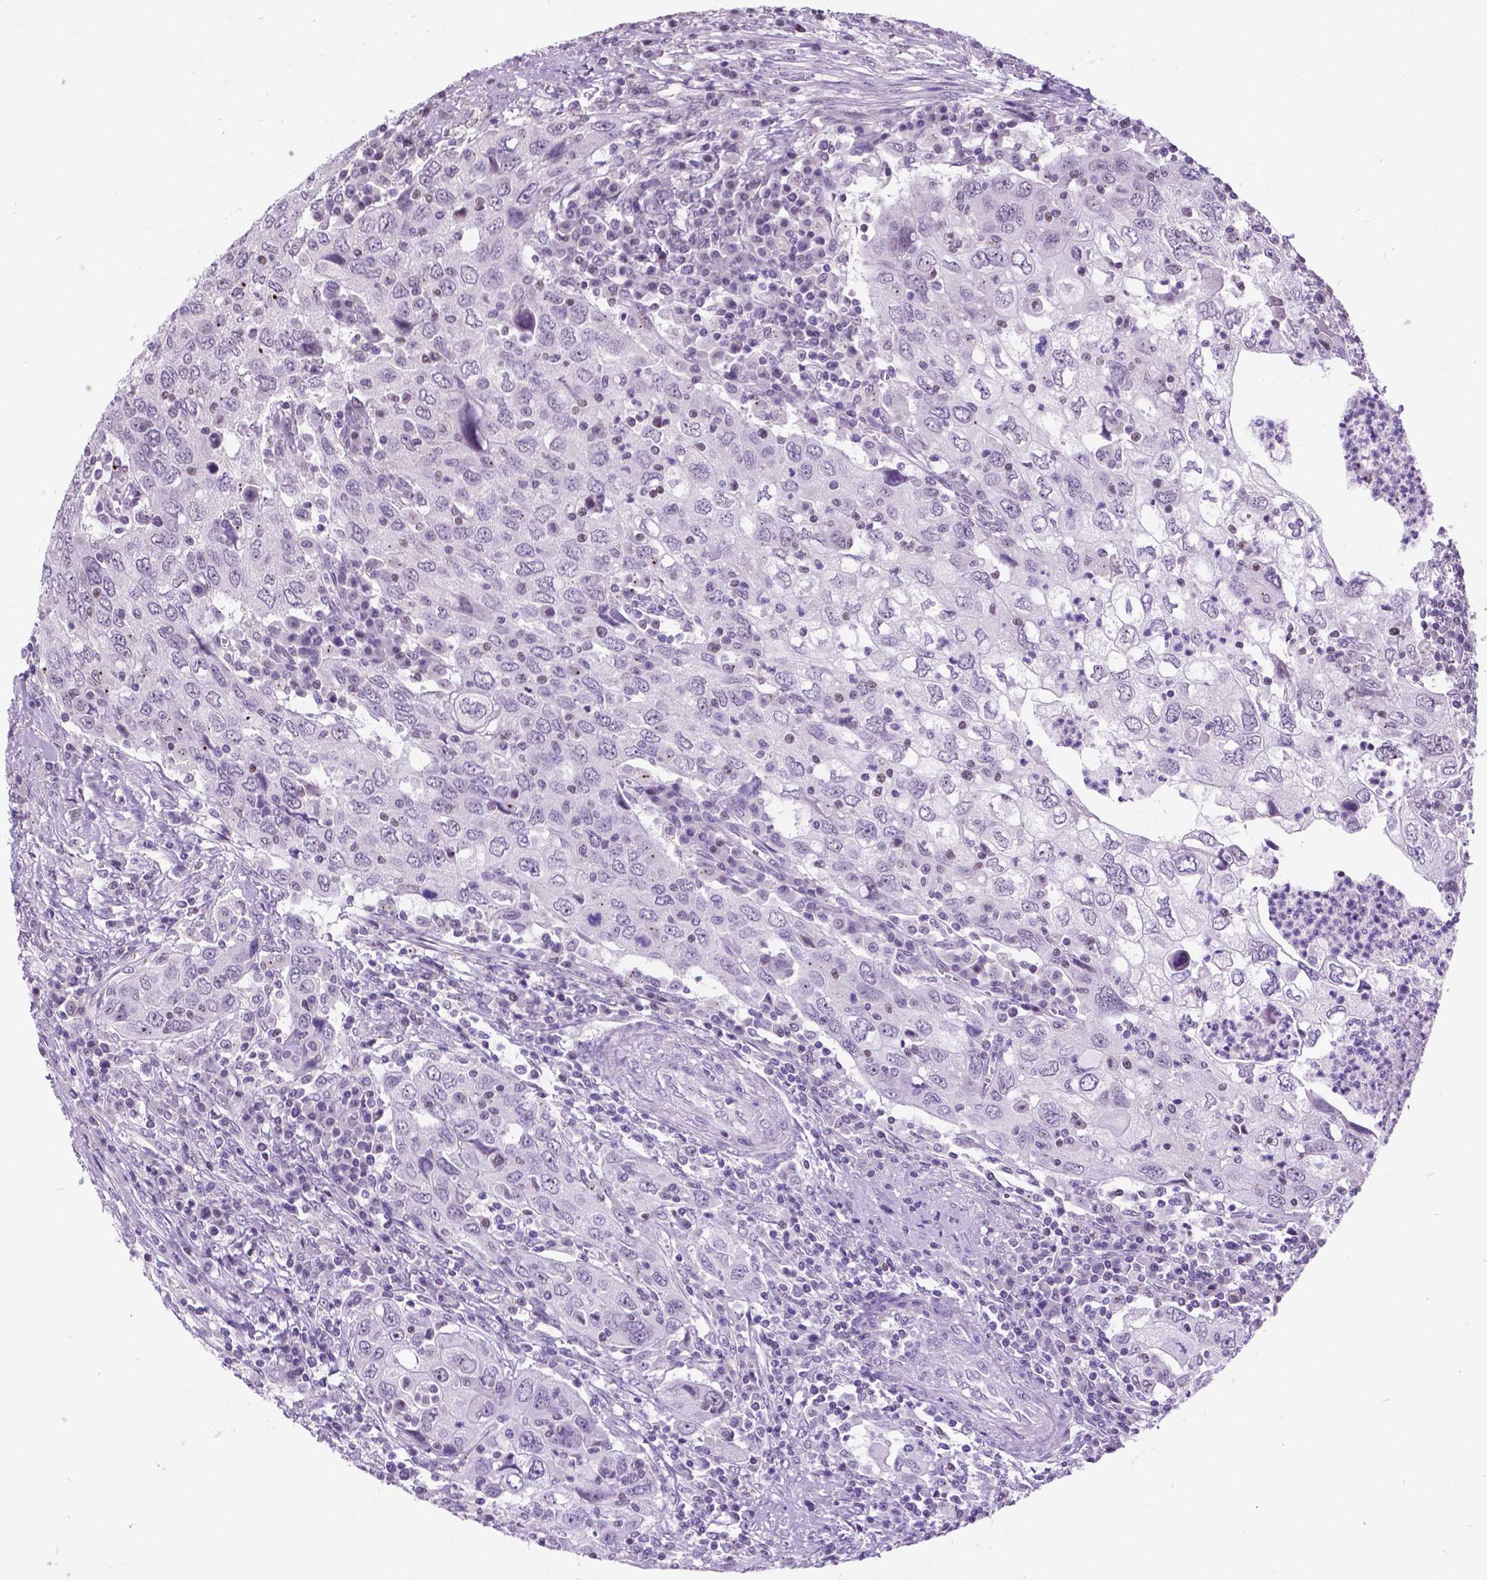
{"staining": {"intensity": "negative", "quantity": "none", "location": "none"}, "tissue": "urothelial cancer", "cell_type": "Tumor cells", "image_type": "cancer", "snomed": [{"axis": "morphology", "description": "Urothelial carcinoma, High grade"}, {"axis": "topography", "description": "Urinary bladder"}], "caption": "Immunohistochemistry (IHC) photomicrograph of neoplastic tissue: human high-grade urothelial carcinoma stained with DAB (3,3'-diaminobenzidine) shows no significant protein positivity in tumor cells.", "gene": "DPF3", "patient": {"sex": "male", "age": 76}}